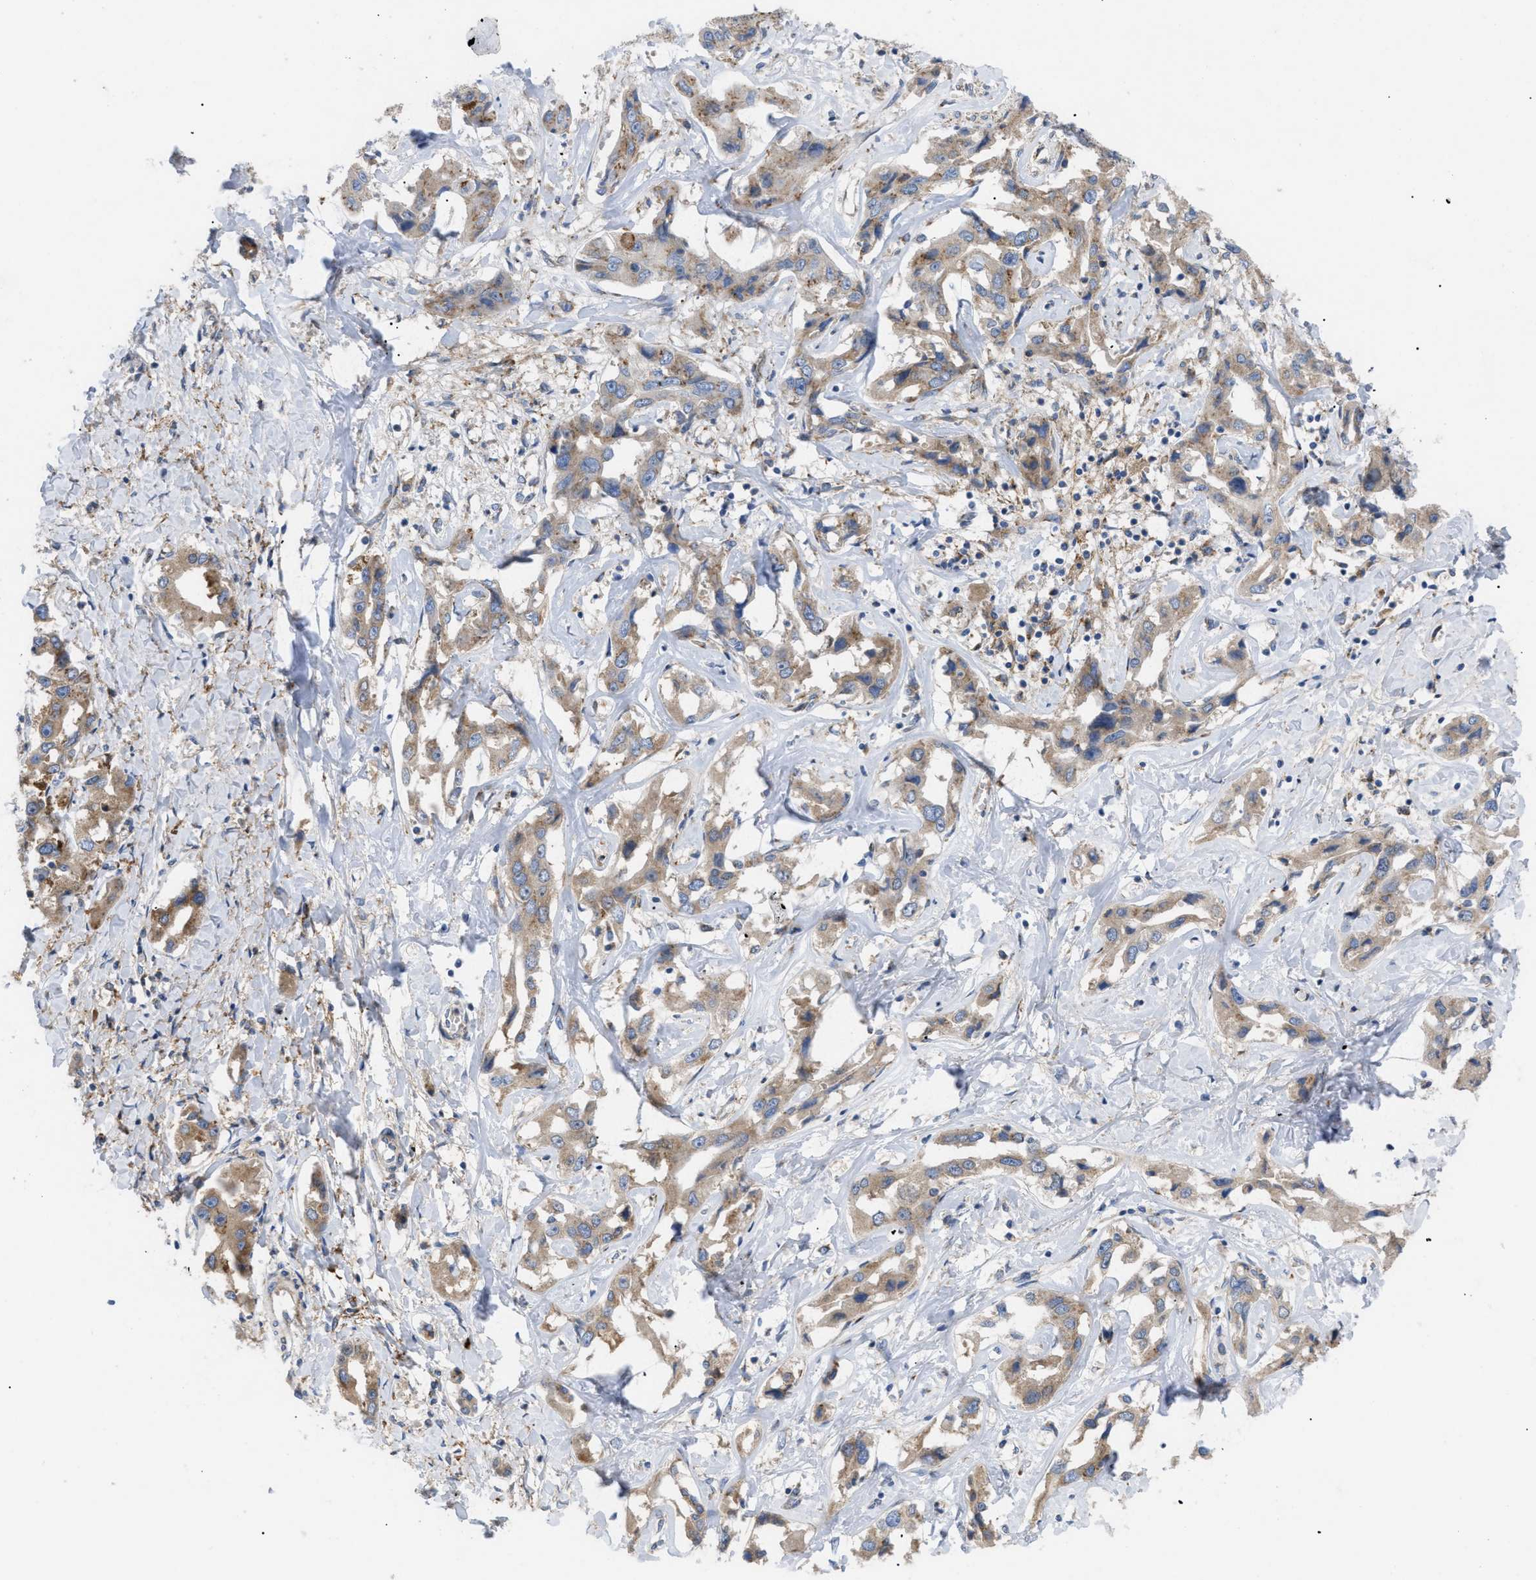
{"staining": {"intensity": "moderate", "quantity": ">75%", "location": "cytoplasmic/membranous"}, "tissue": "liver cancer", "cell_type": "Tumor cells", "image_type": "cancer", "snomed": [{"axis": "morphology", "description": "Cholangiocarcinoma"}, {"axis": "topography", "description": "Liver"}], "caption": "The image exhibits staining of liver cancer, revealing moderate cytoplasmic/membranous protein expression (brown color) within tumor cells.", "gene": "SLC50A1", "patient": {"sex": "male", "age": 59}}